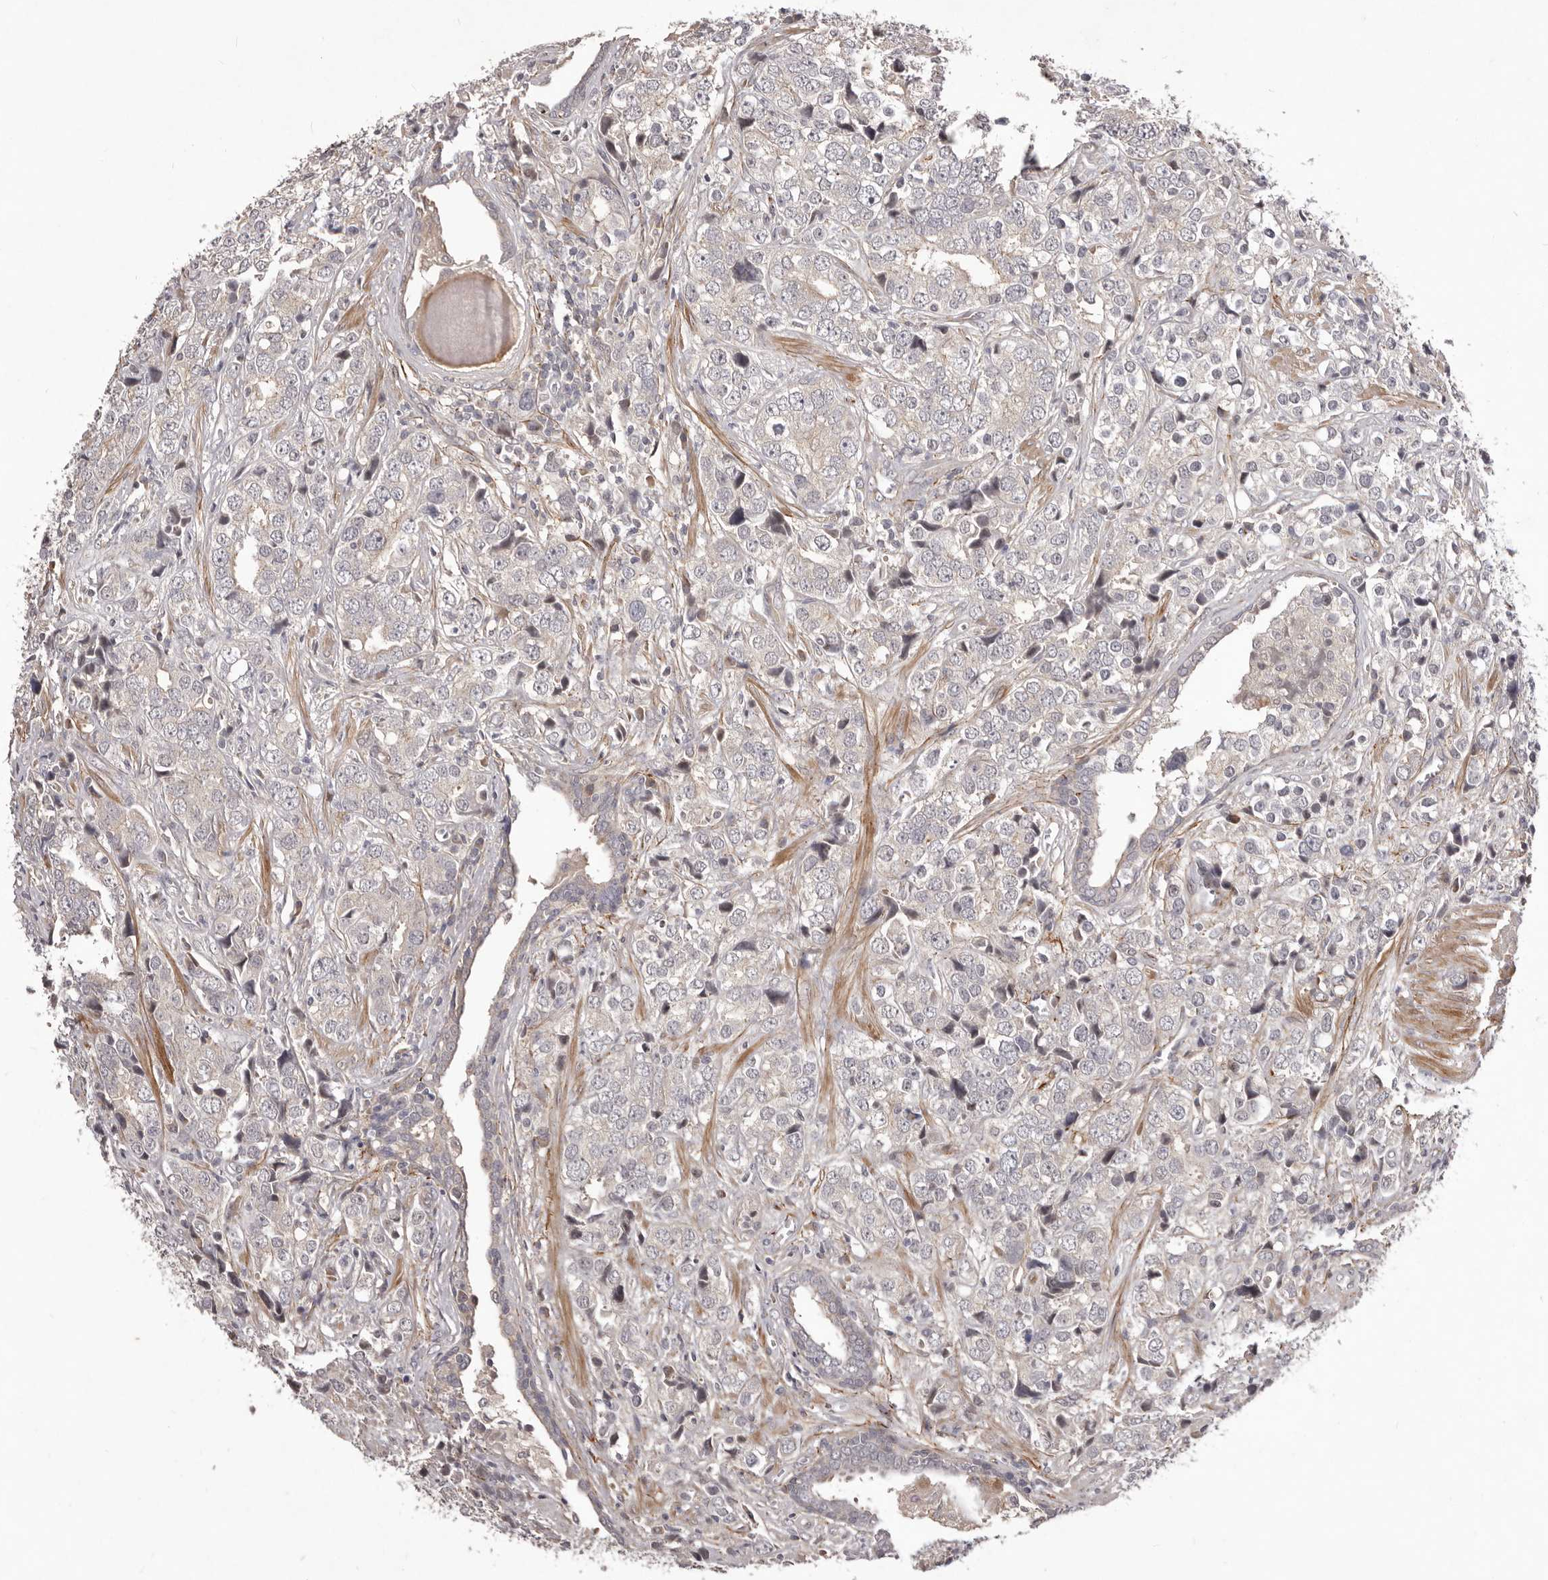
{"staining": {"intensity": "negative", "quantity": "none", "location": "none"}, "tissue": "prostate cancer", "cell_type": "Tumor cells", "image_type": "cancer", "snomed": [{"axis": "morphology", "description": "Adenocarcinoma, High grade"}, {"axis": "topography", "description": "Prostate"}], "caption": "Tumor cells show no significant protein expression in adenocarcinoma (high-grade) (prostate).", "gene": "HBS1L", "patient": {"sex": "male", "age": 71}}